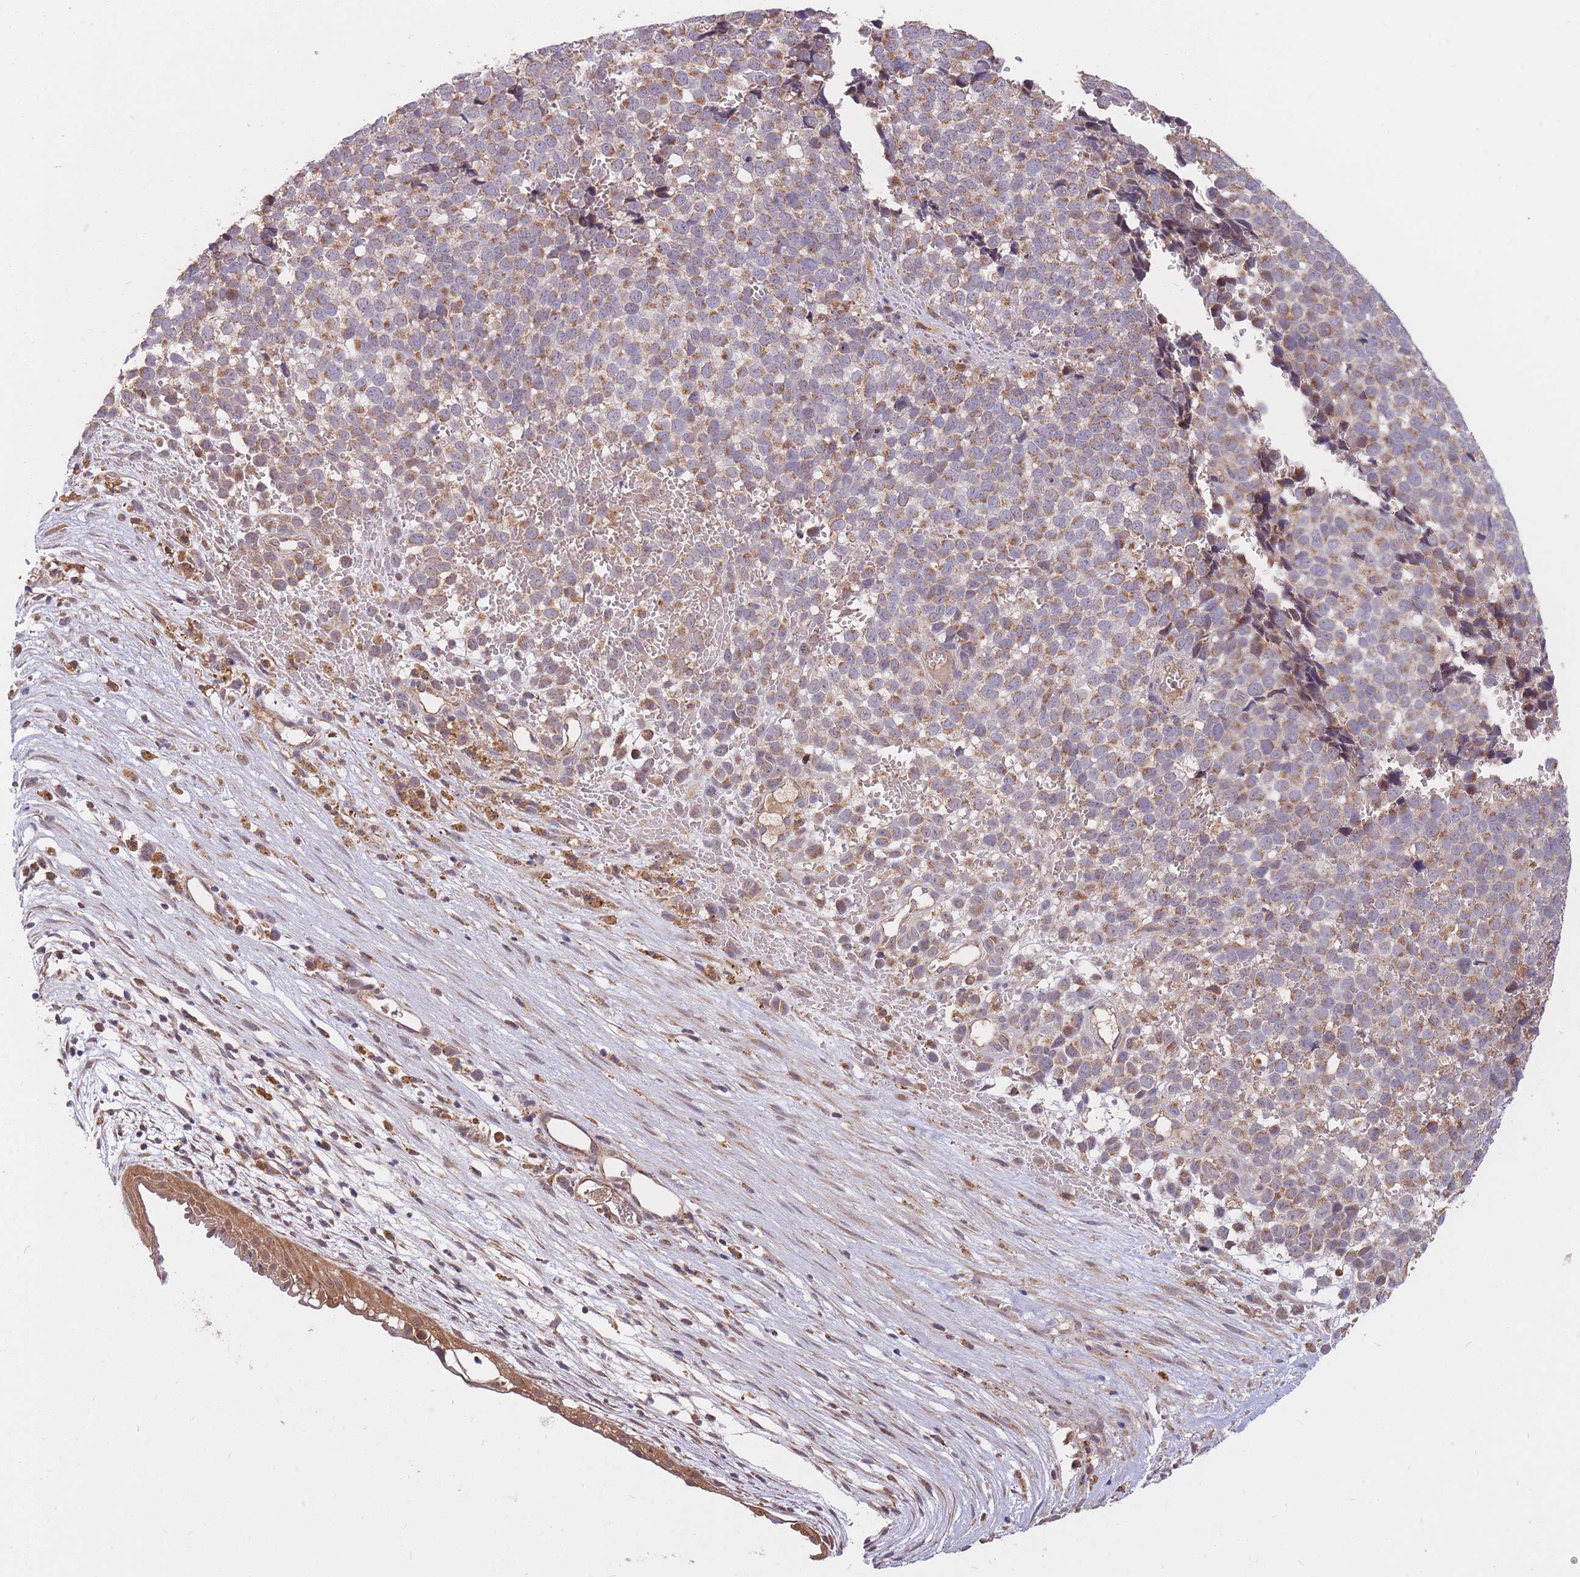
{"staining": {"intensity": "moderate", "quantity": "25%-75%", "location": "cytoplasmic/membranous"}, "tissue": "melanoma", "cell_type": "Tumor cells", "image_type": "cancer", "snomed": [{"axis": "morphology", "description": "Malignant melanoma, NOS"}, {"axis": "topography", "description": "Nose, NOS"}], "caption": "Immunohistochemistry photomicrograph of melanoma stained for a protein (brown), which reveals medium levels of moderate cytoplasmic/membranous staining in approximately 25%-75% of tumor cells.", "gene": "PTPMT1", "patient": {"sex": "female", "age": 48}}